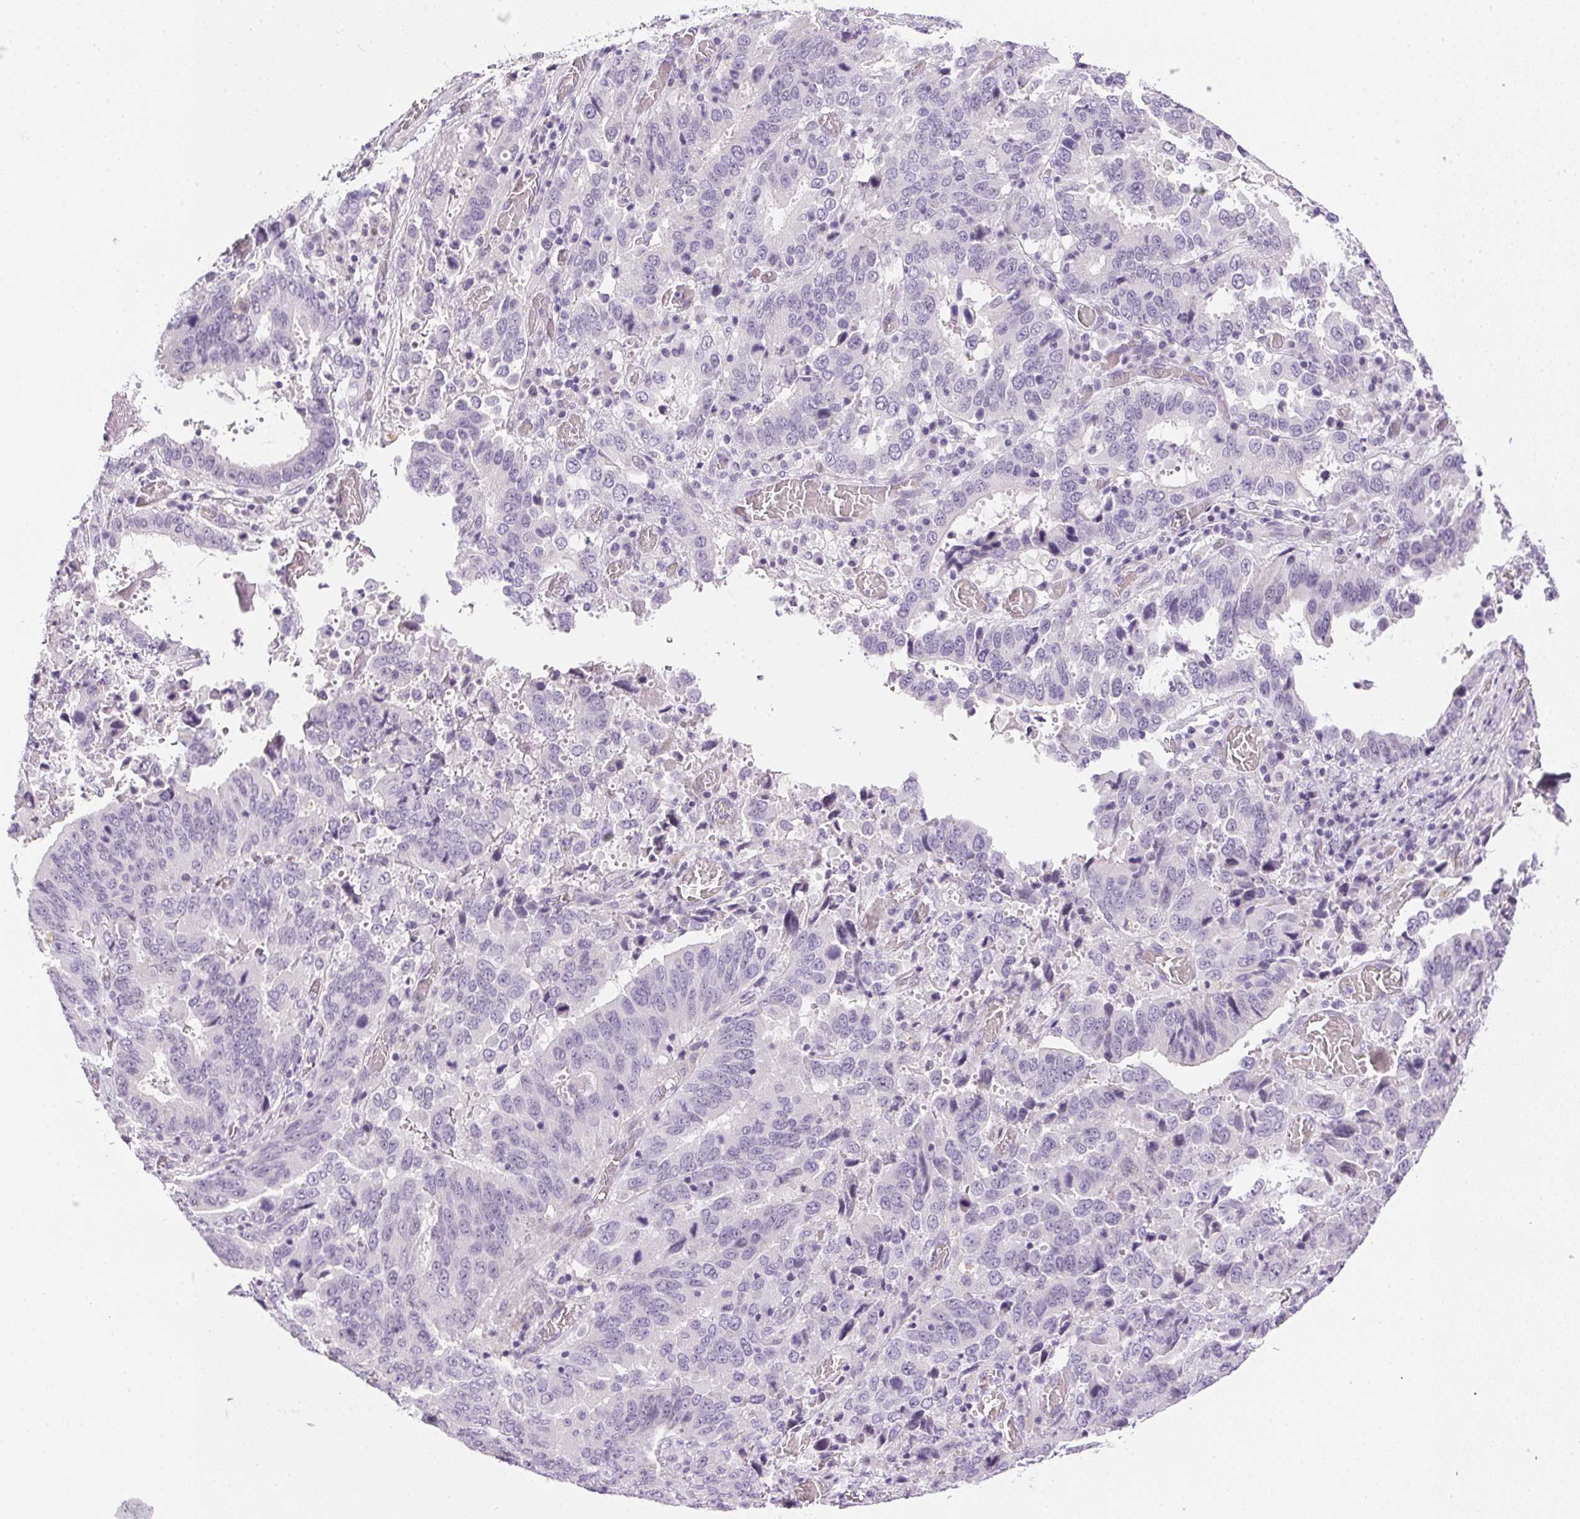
{"staining": {"intensity": "negative", "quantity": "none", "location": "none"}, "tissue": "stomach cancer", "cell_type": "Tumor cells", "image_type": "cancer", "snomed": [{"axis": "morphology", "description": "Adenocarcinoma, NOS"}, {"axis": "topography", "description": "Stomach, upper"}], "caption": "An immunohistochemistry (IHC) histopathology image of stomach adenocarcinoma is shown. There is no staining in tumor cells of stomach adenocarcinoma. Brightfield microscopy of immunohistochemistry (IHC) stained with DAB (brown) and hematoxylin (blue), captured at high magnification.", "gene": "GSDMC", "patient": {"sex": "male", "age": 74}}